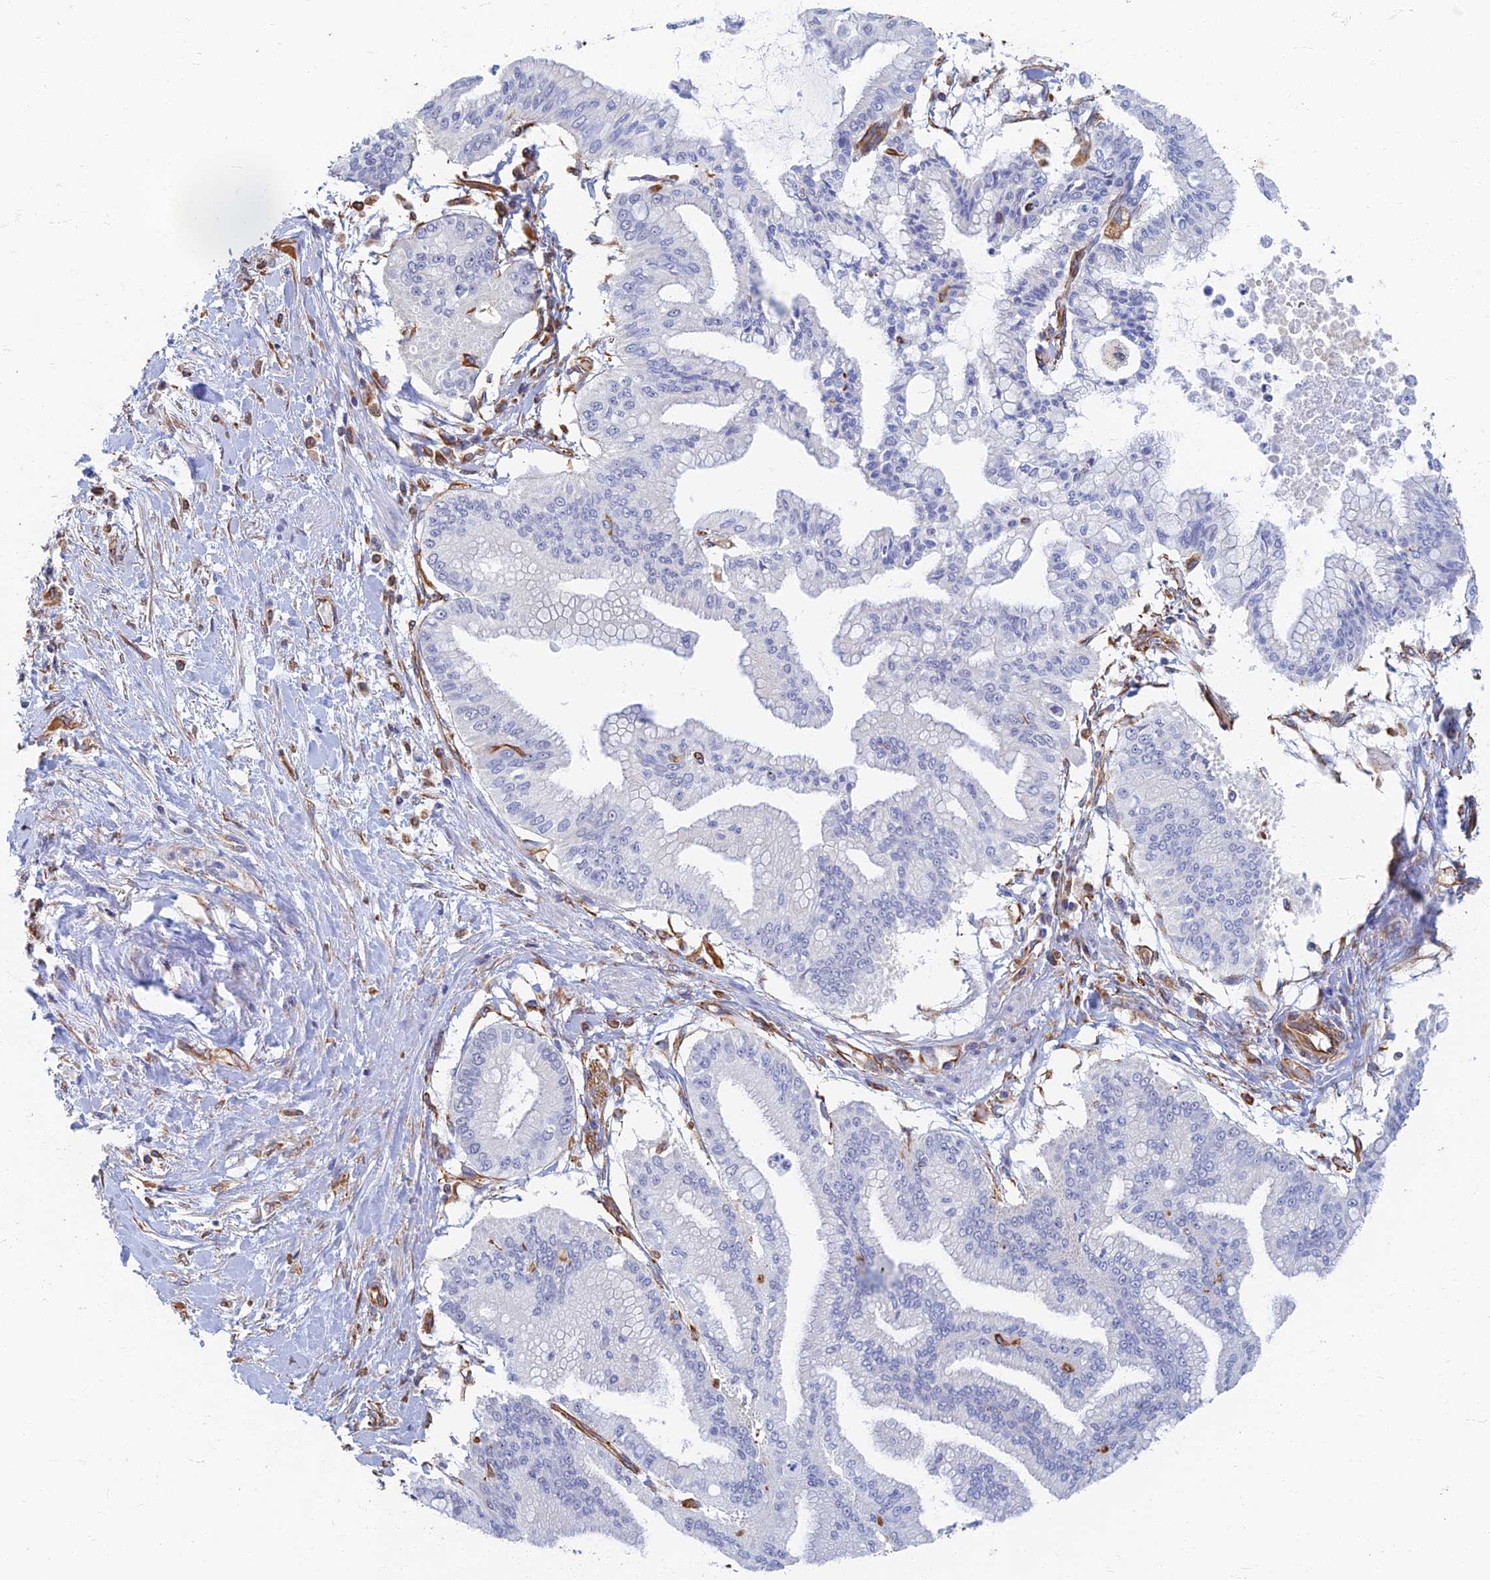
{"staining": {"intensity": "negative", "quantity": "none", "location": "none"}, "tissue": "pancreatic cancer", "cell_type": "Tumor cells", "image_type": "cancer", "snomed": [{"axis": "morphology", "description": "Adenocarcinoma, NOS"}, {"axis": "topography", "description": "Pancreas"}], "caption": "Adenocarcinoma (pancreatic) was stained to show a protein in brown. There is no significant staining in tumor cells.", "gene": "RMC1", "patient": {"sex": "male", "age": 46}}